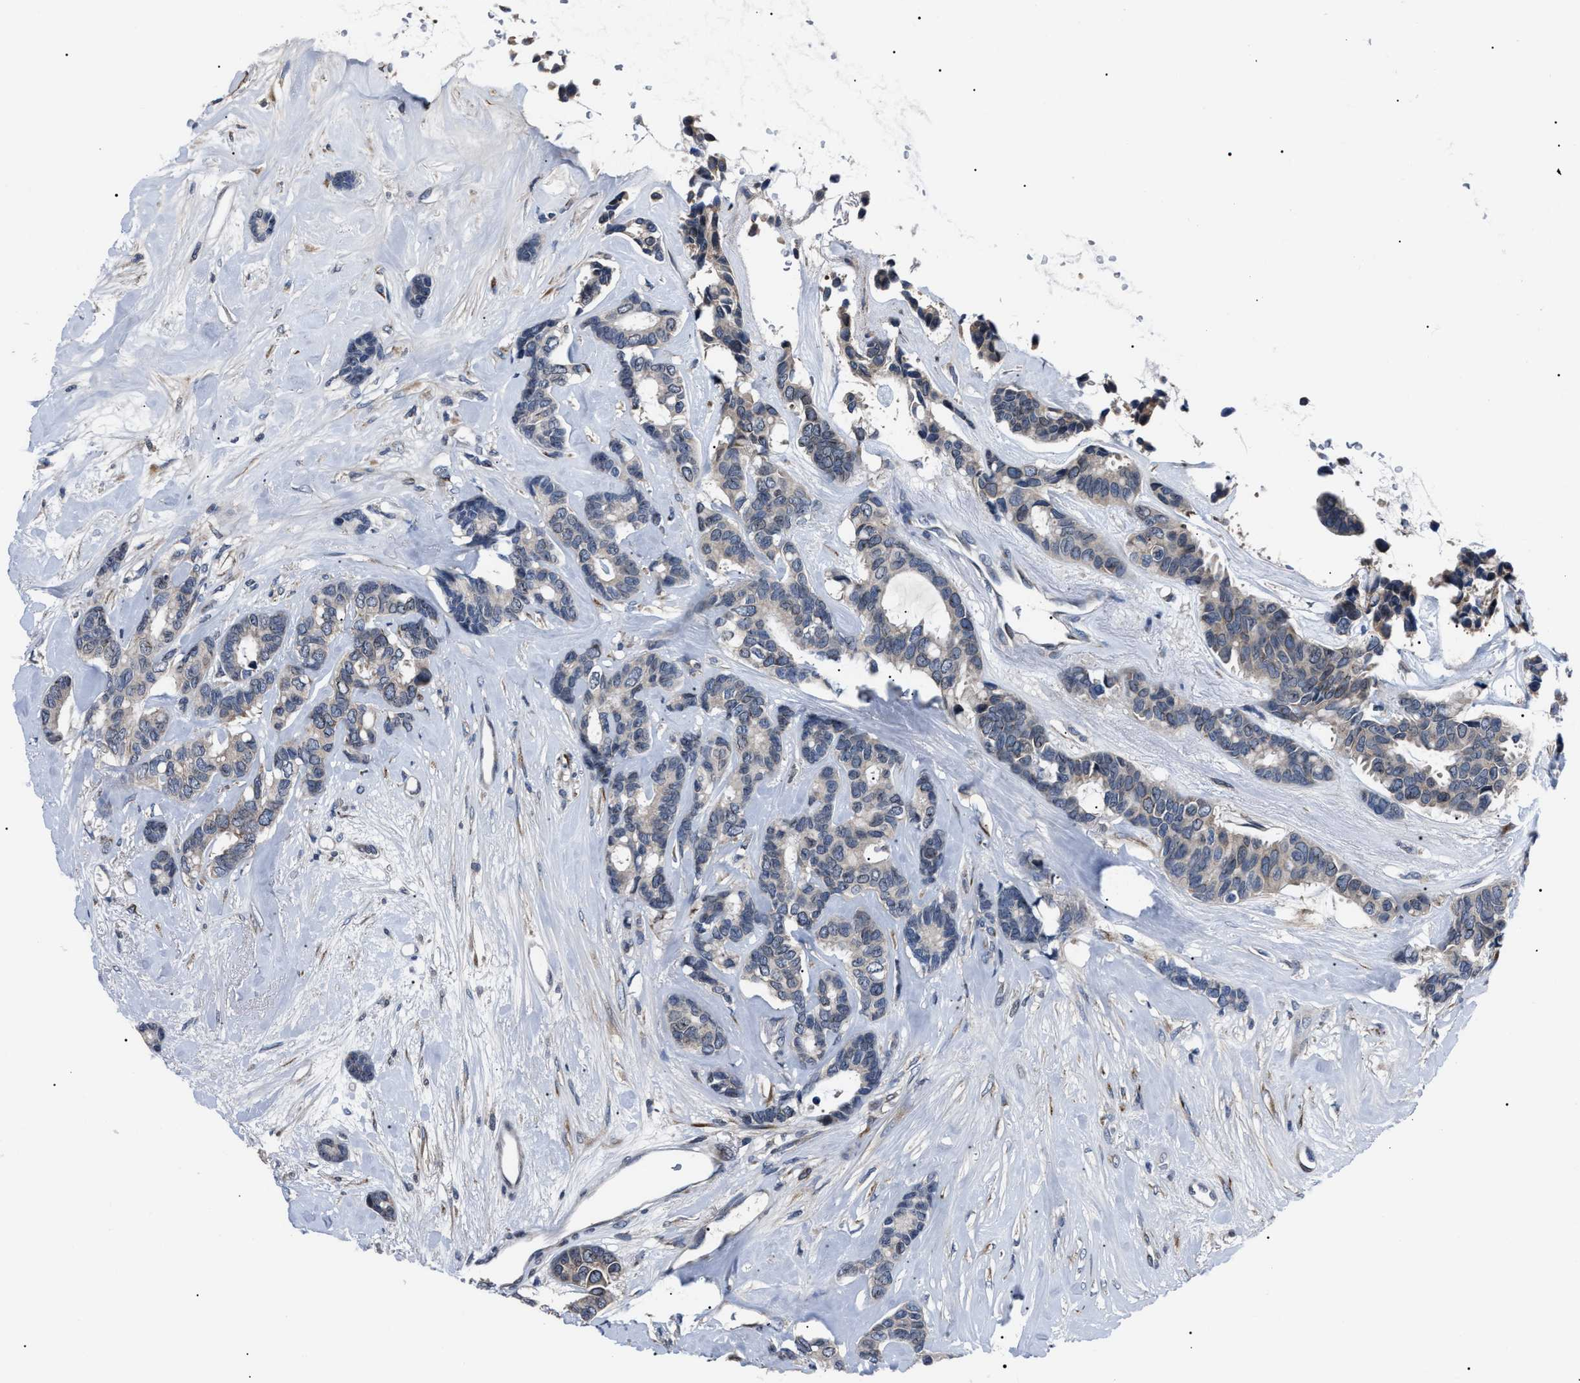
{"staining": {"intensity": "weak", "quantity": ">75%", "location": "cytoplasmic/membranous"}, "tissue": "breast cancer", "cell_type": "Tumor cells", "image_type": "cancer", "snomed": [{"axis": "morphology", "description": "Duct carcinoma"}, {"axis": "topography", "description": "Breast"}], "caption": "Intraductal carcinoma (breast) was stained to show a protein in brown. There is low levels of weak cytoplasmic/membranous staining in approximately >75% of tumor cells.", "gene": "LRRC14", "patient": {"sex": "female", "age": 87}}